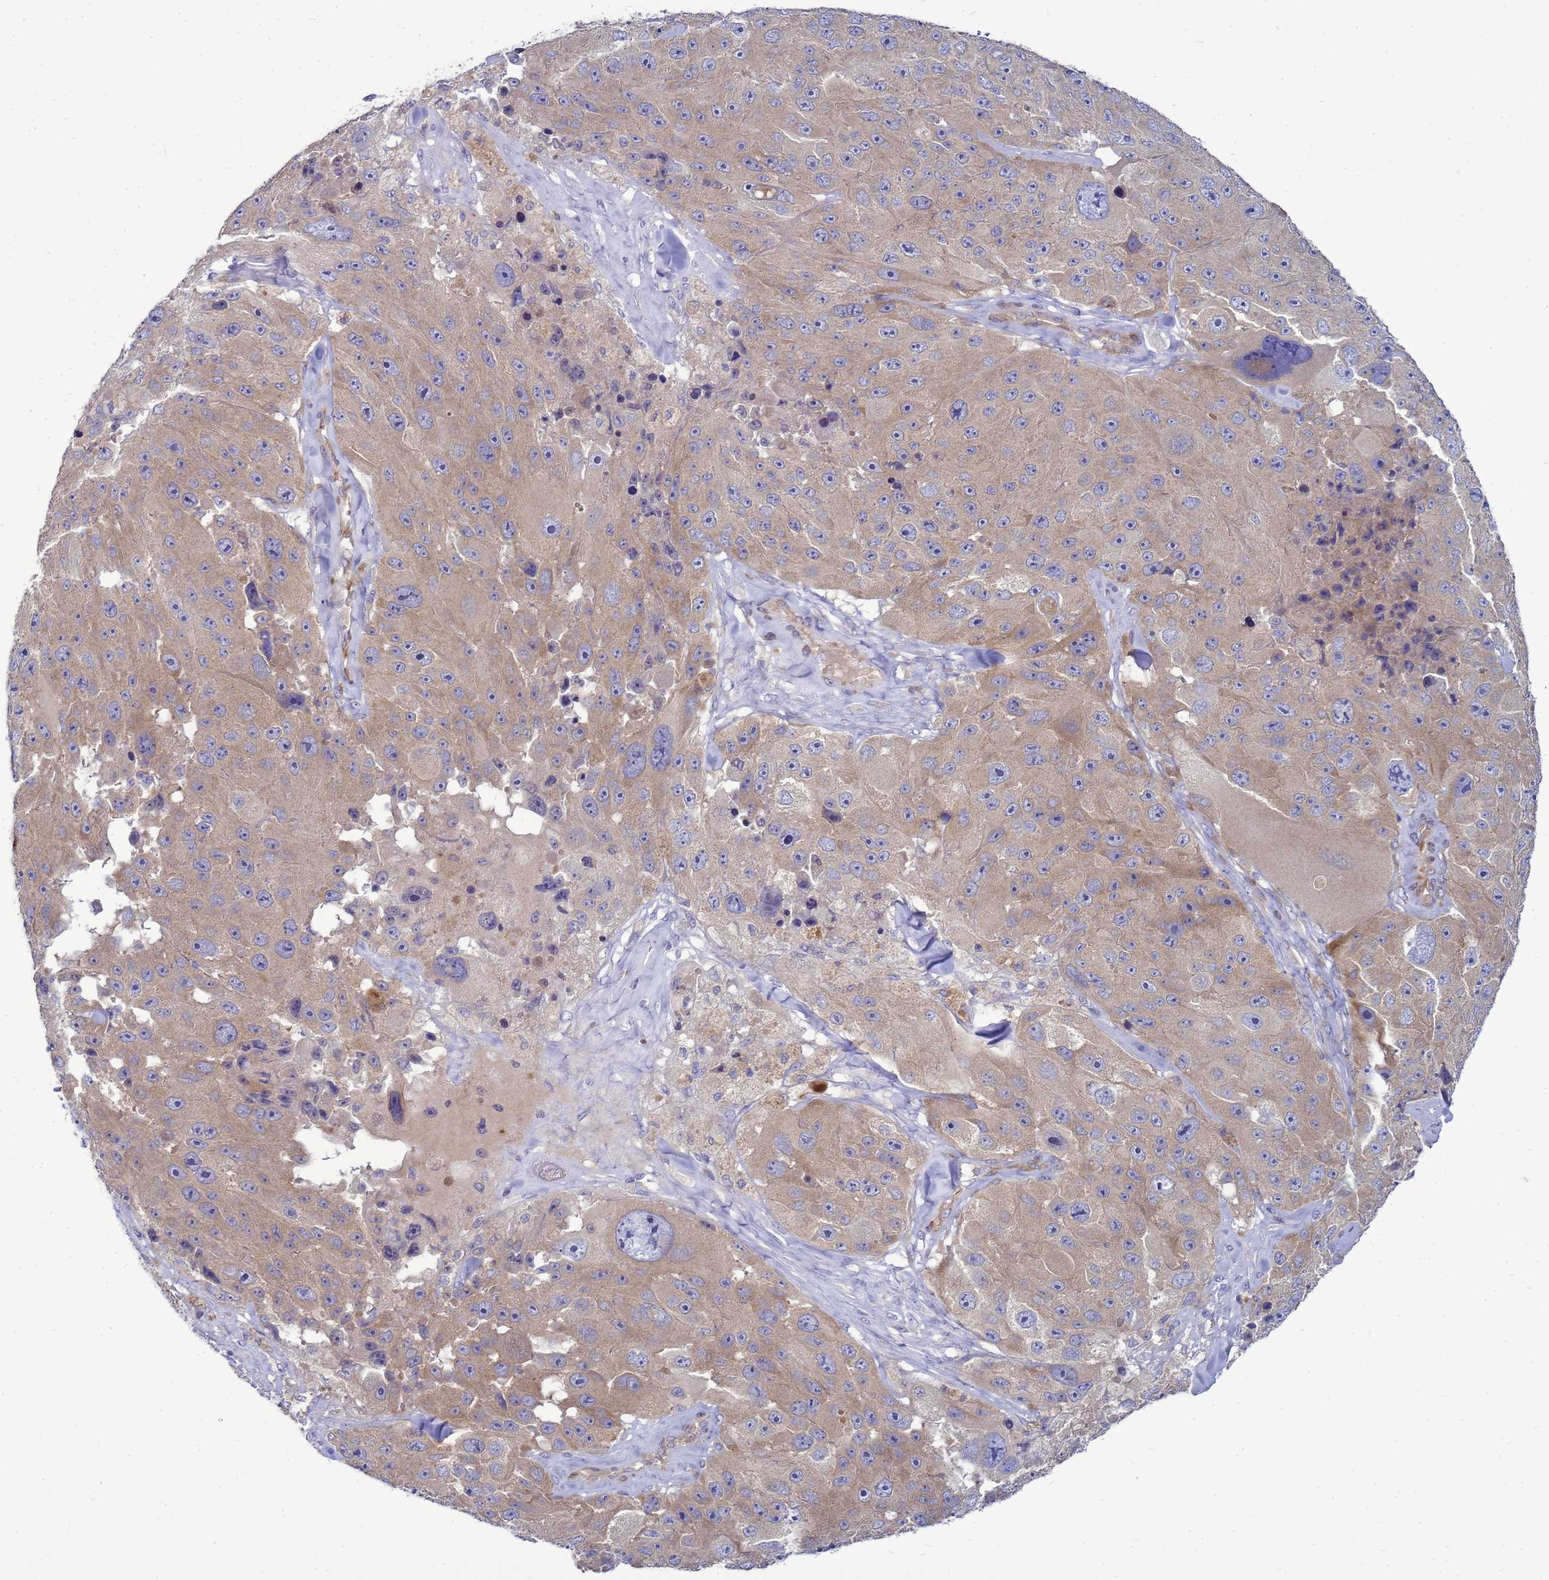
{"staining": {"intensity": "weak", "quantity": ">75%", "location": "cytoplasmic/membranous"}, "tissue": "melanoma", "cell_type": "Tumor cells", "image_type": "cancer", "snomed": [{"axis": "morphology", "description": "Malignant melanoma, Metastatic site"}, {"axis": "topography", "description": "Lymph node"}], "caption": "High-magnification brightfield microscopy of melanoma stained with DAB (3,3'-diaminobenzidine) (brown) and counterstained with hematoxylin (blue). tumor cells exhibit weak cytoplasmic/membranous staining is seen in approximately>75% of cells.", "gene": "MON1B", "patient": {"sex": "male", "age": 62}}